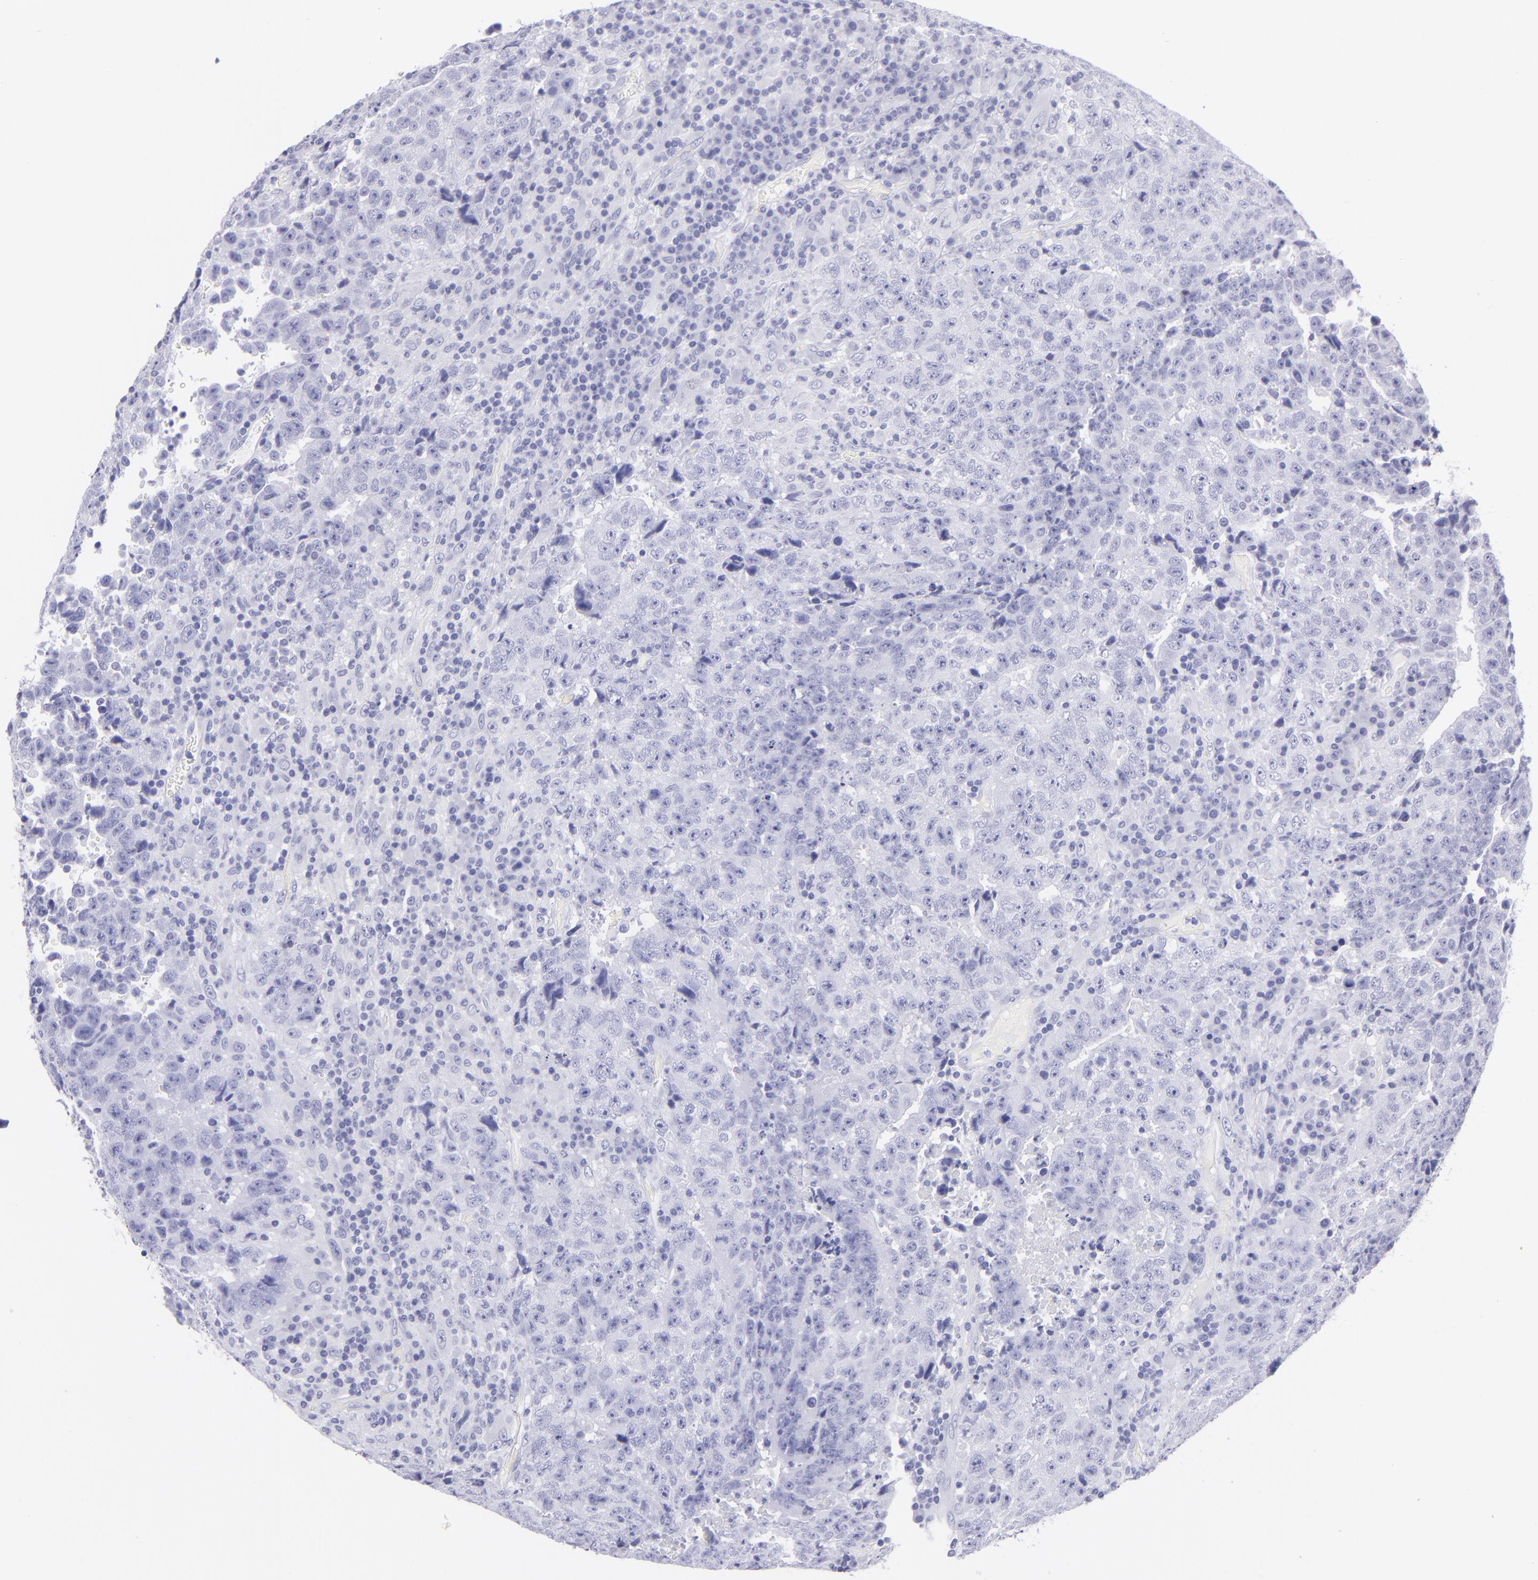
{"staining": {"intensity": "negative", "quantity": "none", "location": "none"}, "tissue": "testis cancer", "cell_type": "Tumor cells", "image_type": "cancer", "snomed": [{"axis": "morphology", "description": "Necrosis, NOS"}, {"axis": "morphology", "description": "Carcinoma, Embryonal, NOS"}, {"axis": "topography", "description": "Testis"}], "caption": "This image is of testis cancer (embryonal carcinoma) stained with IHC to label a protein in brown with the nuclei are counter-stained blue. There is no staining in tumor cells.", "gene": "CNP", "patient": {"sex": "male", "age": 19}}